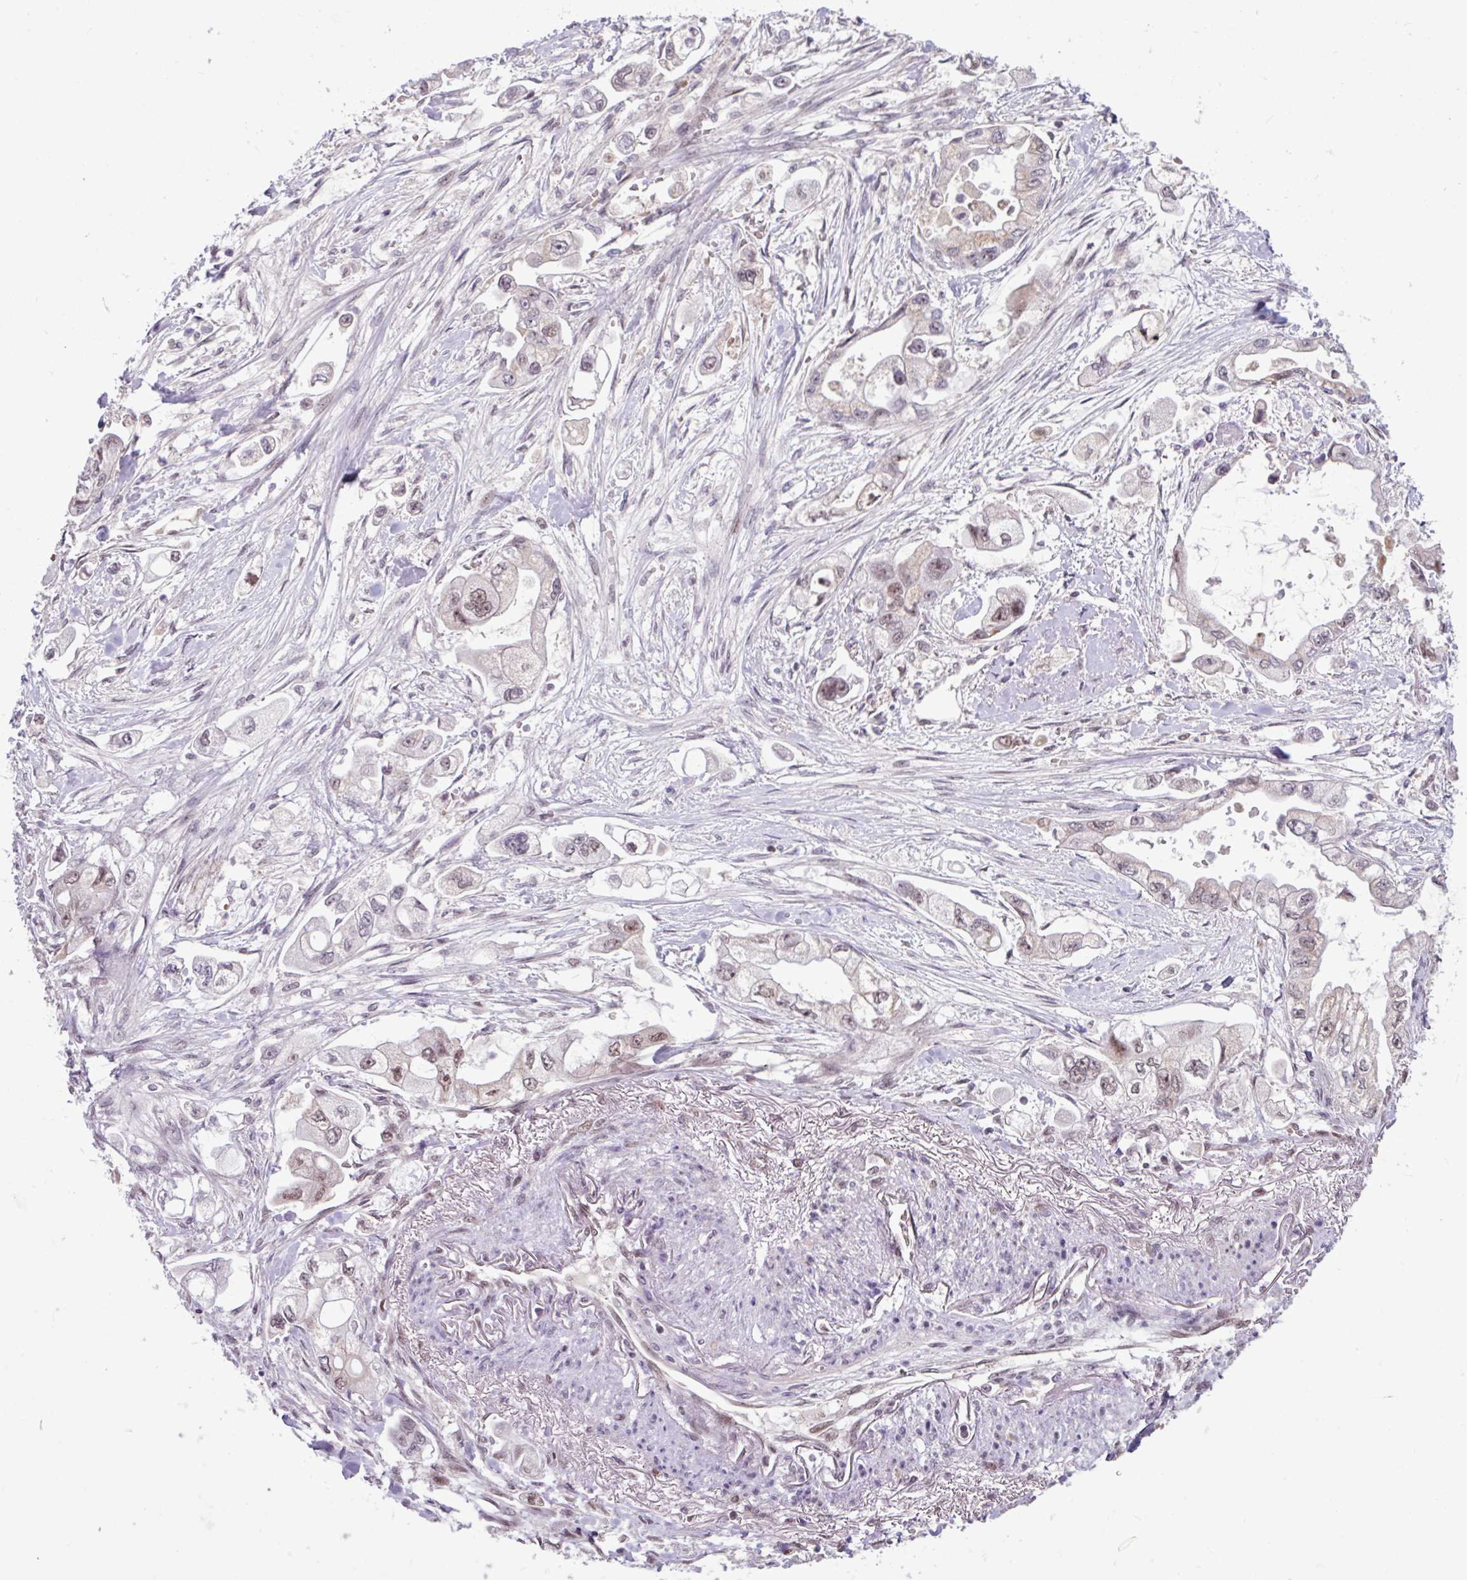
{"staining": {"intensity": "weak", "quantity": "25%-75%", "location": "nuclear"}, "tissue": "stomach cancer", "cell_type": "Tumor cells", "image_type": "cancer", "snomed": [{"axis": "morphology", "description": "Adenocarcinoma, NOS"}, {"axis": "topography", "description": "Stomach"}], "caption": "Tumor cells display weak nuclear expression in about 25%-75% of cells in stomach adenocarcinoma.", "gene": "TDG", "patient": {"sex": "male", "age": 62}}